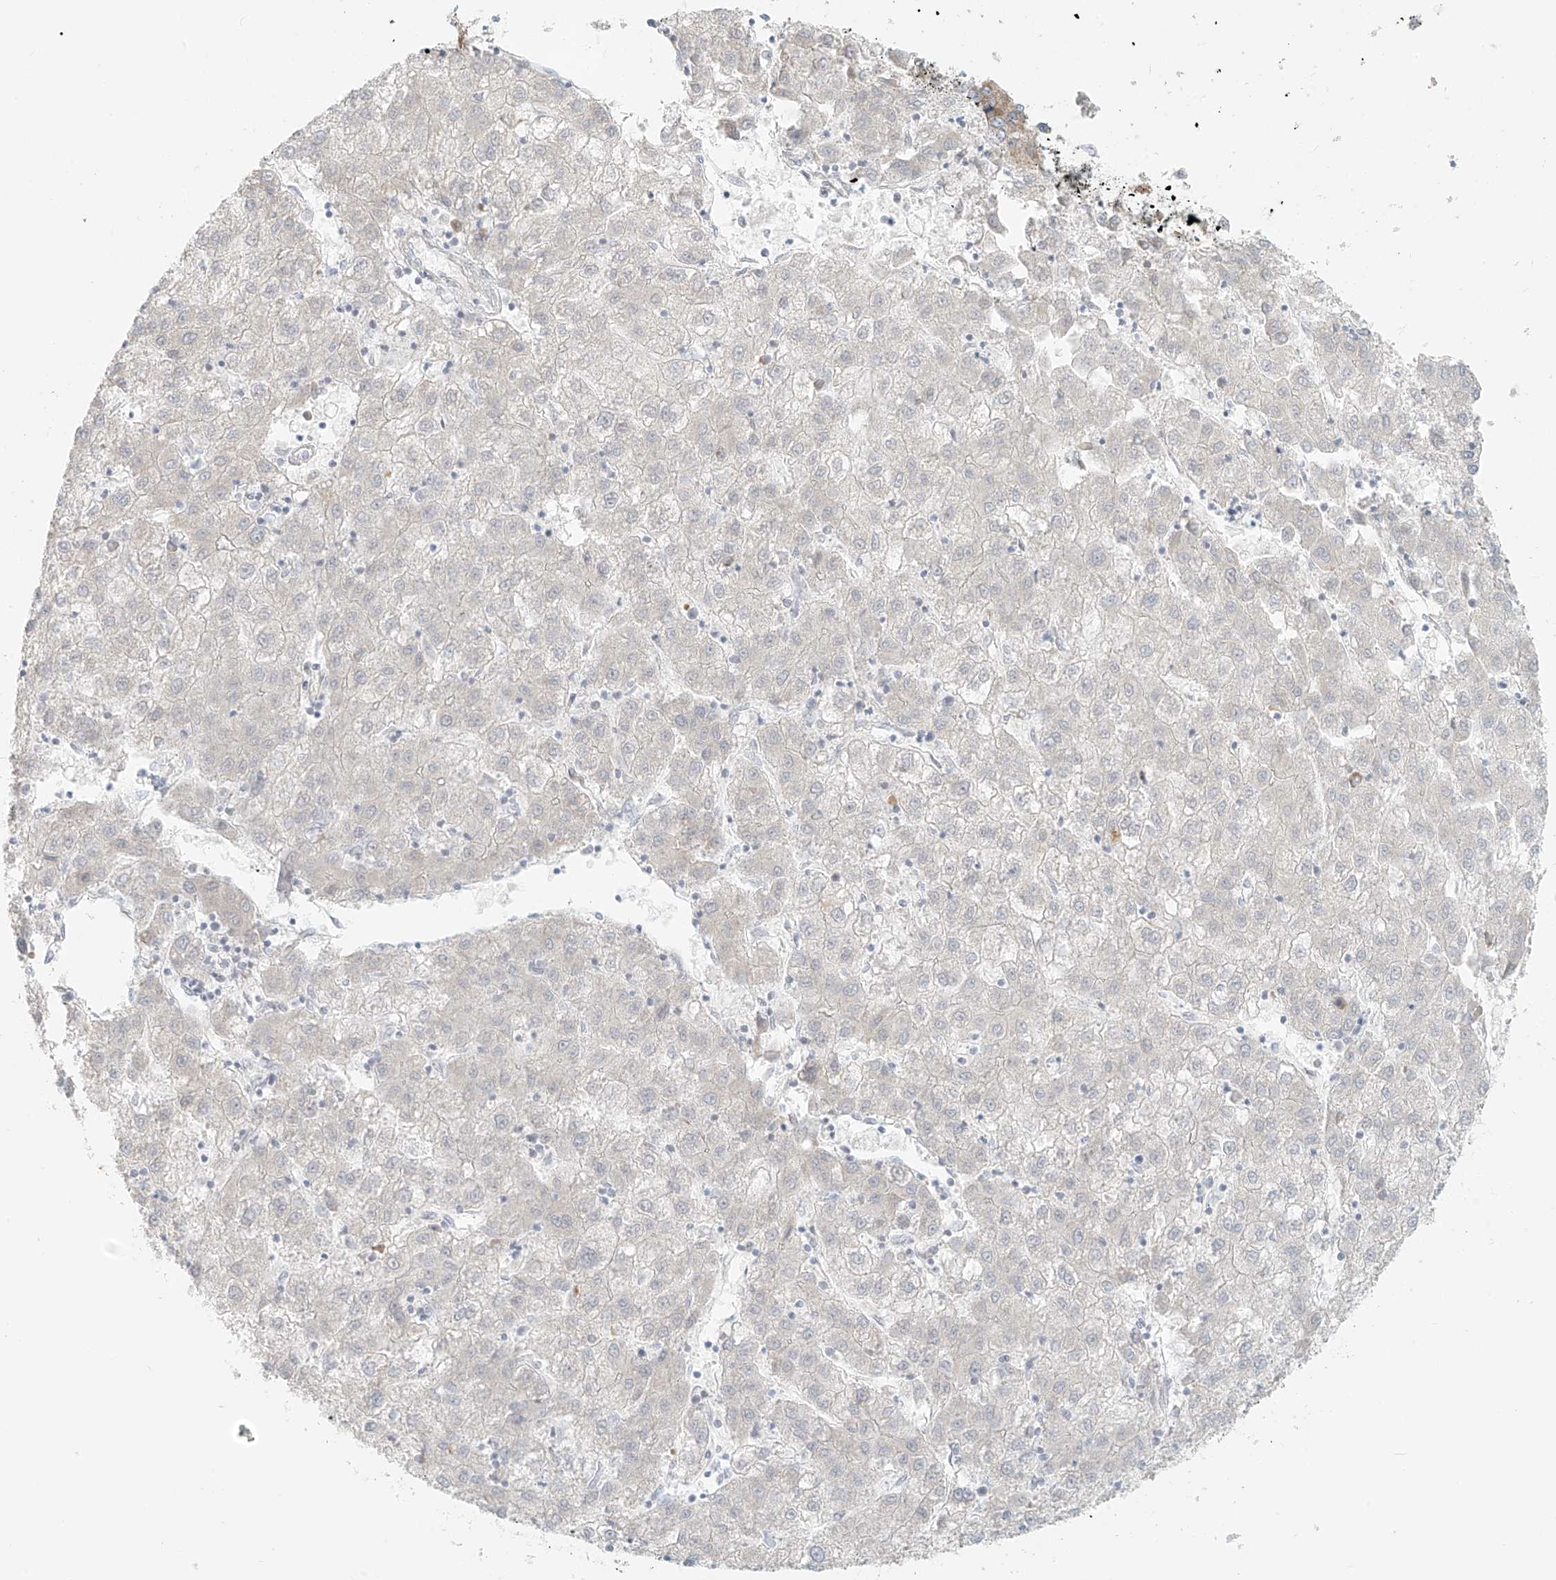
{"staining": {"intensity": "negative", "quantity": "none", "location": "none"}, "tissue": "liver cancer", "cell_type": "Tumor cells", "image_type": "cancer", "snomed": [{"axis": "morphology", "description": "Carcinoma, Hepatocellular, NOS"}, {"axis": "topography", "description": "Liver"}], "caption": "Immunohistochemical staining of hepatocellular carcinoma (liver) reveals no significant staining in tumor cells.", "gene": "UST", "patient": {"sex": "male", "age": 72}}